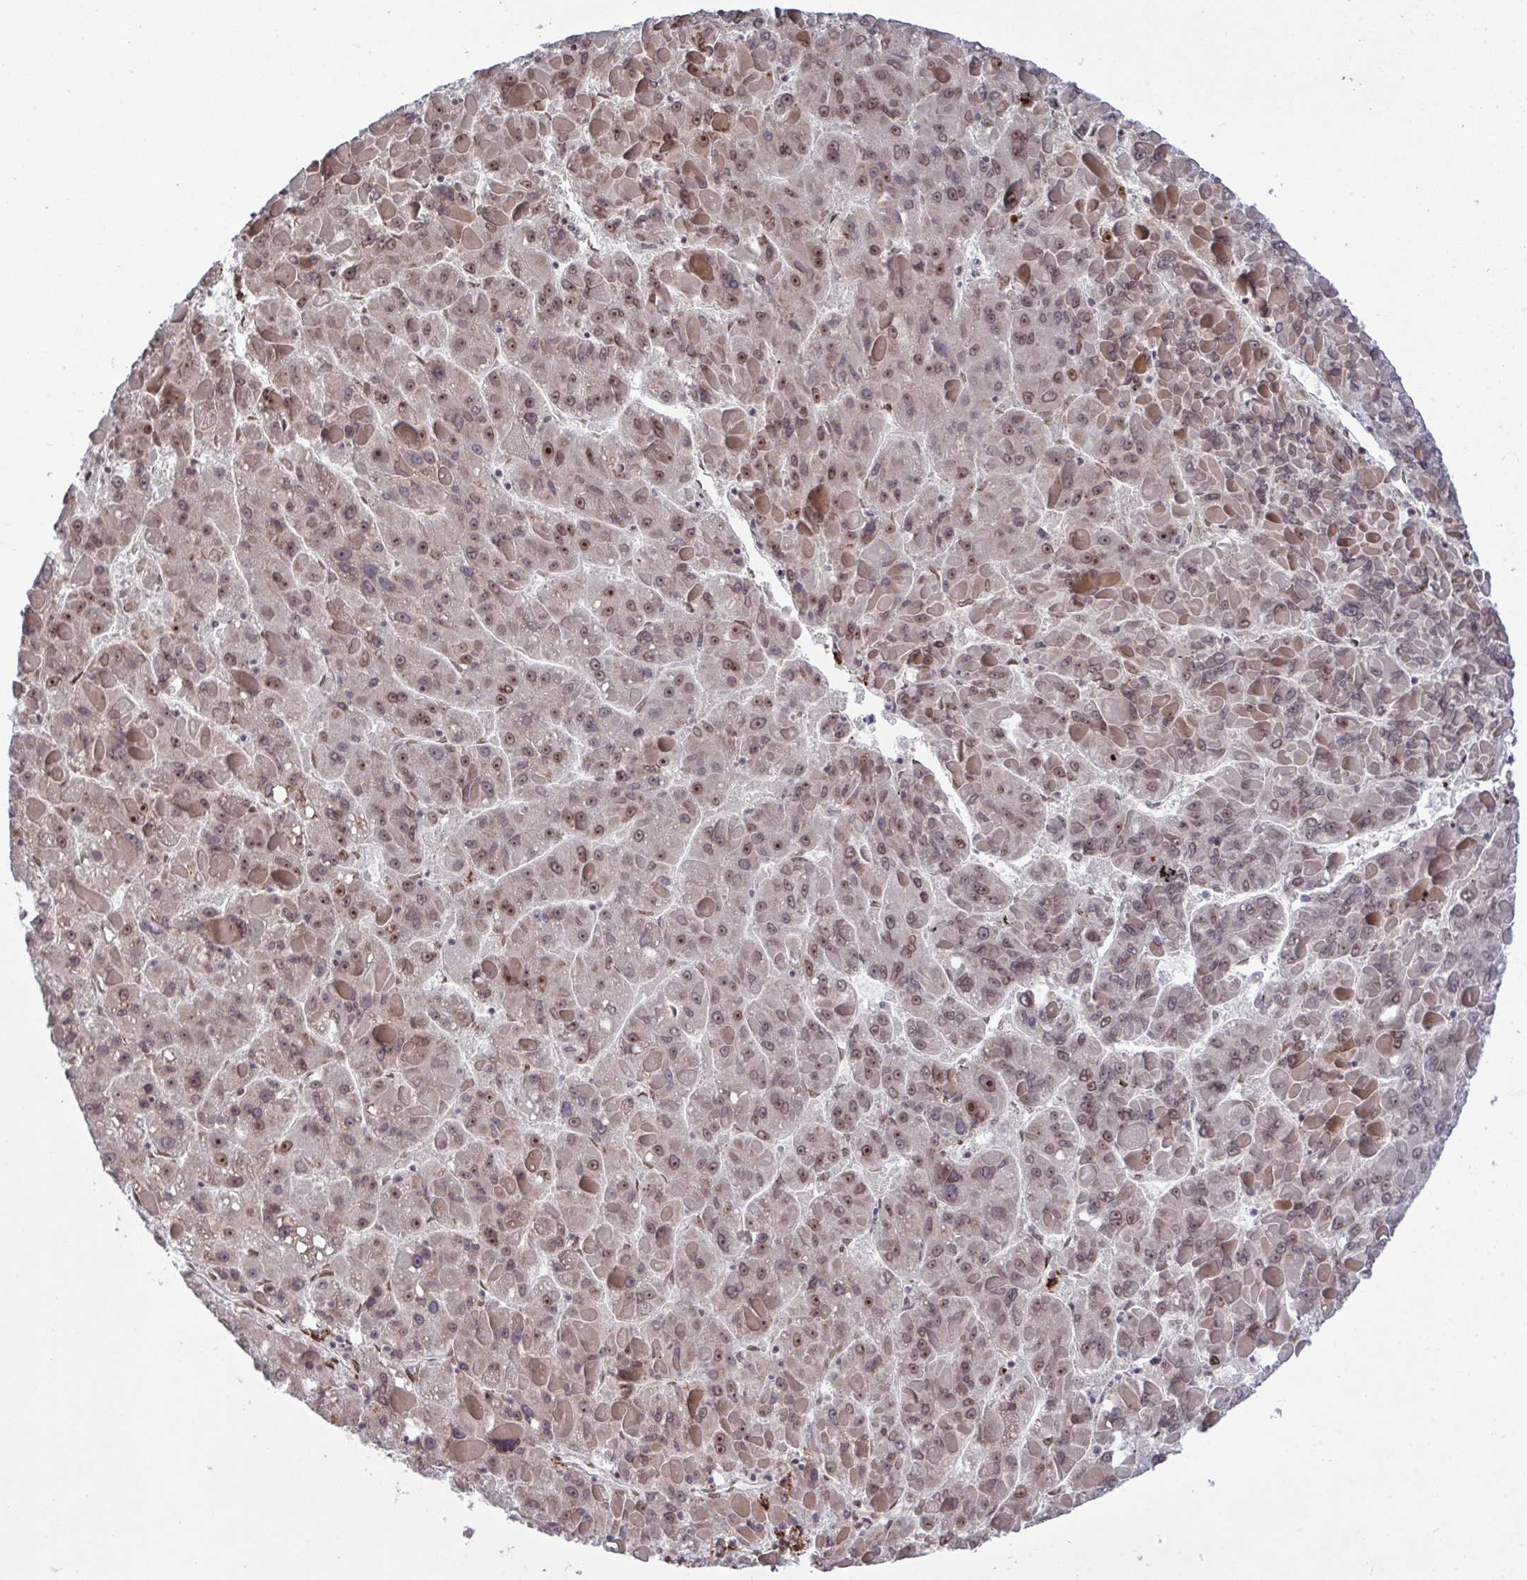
{"staining": {"intensity": "moderate", "quantity": ">75%", "location": "nuclear"}, "tissue": "liver cancer", "cell_type": "Tumor cells", "image_type": "cancer", "snomed": [{"axis": "morphology", "description": "Carcinoma, Hepatocellular, NOS"}, {"axis": "topography", "description": "Liver"}], "caption": "Immunohistochemical staining of human hepatocellular carcinoma (liver) exhibits medium levels of moderate nuclear protein staining in about >75% of tumor cells. (DAB IHC with brightfield microscopy, high magnification).", "gene": "UXT", "patient": {"sex": "female", "age": 82}}